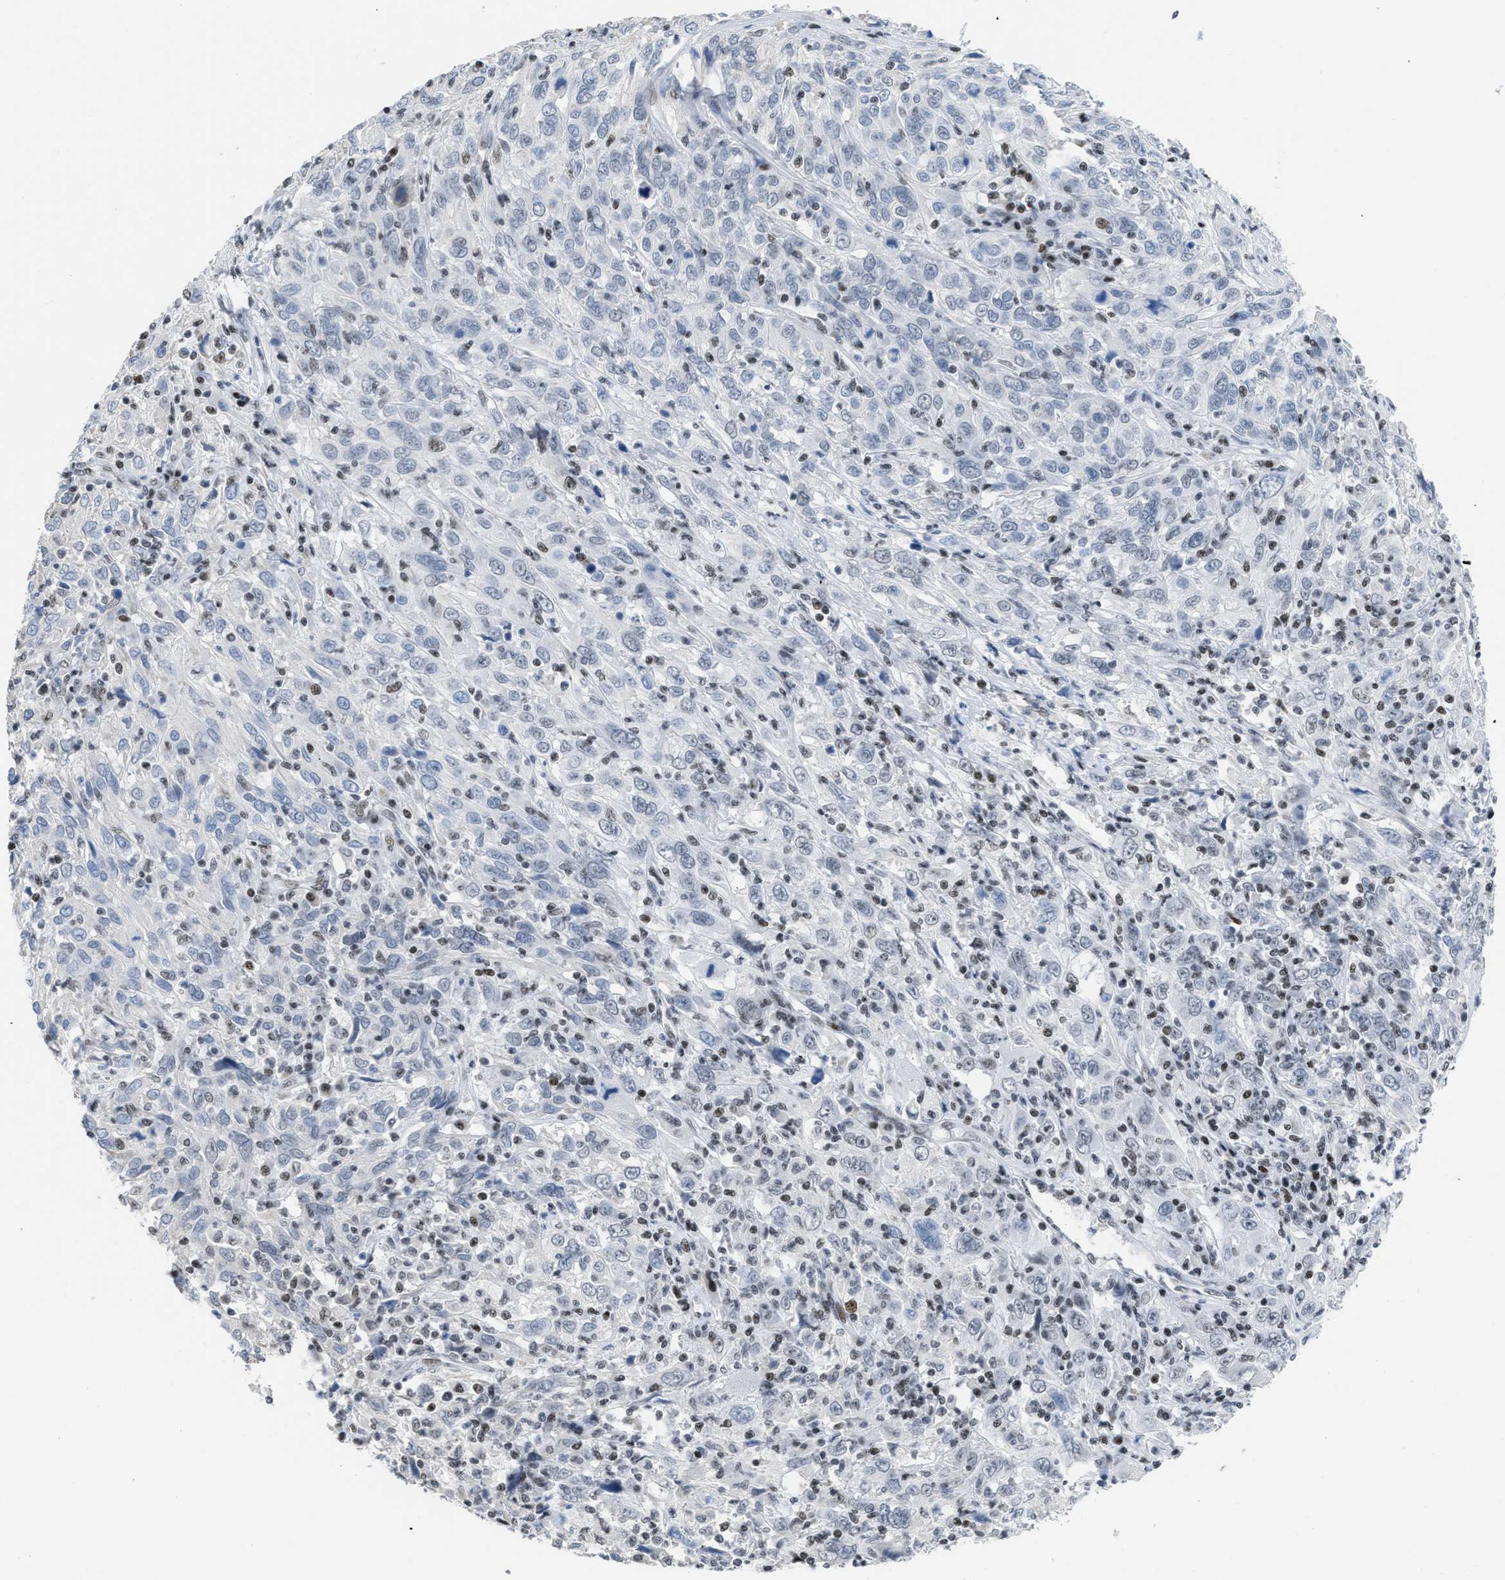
{"staining": {"intensity": "negative", "quantity": "none", "location": "none"}, "tissue": "cervical cancer", "cell_type": "Tumor cells", "image_type": "cancer", "snomed": [{"axis": "morphology", "description": "Squamous cell carcinoma, NOS"}, {"axis": "topography", "description": "Cervix"}], "caption": "There is no significant staining in tumor cells of cervical squamous cell carcinoma. (Brightfield microscopy of DAB (3,3'-diaminobenzidine) immunohistochemistry (IHC) at high magnification).", "gene": "TERF2IP", "patient": {"sex": "female", "age": 46}}